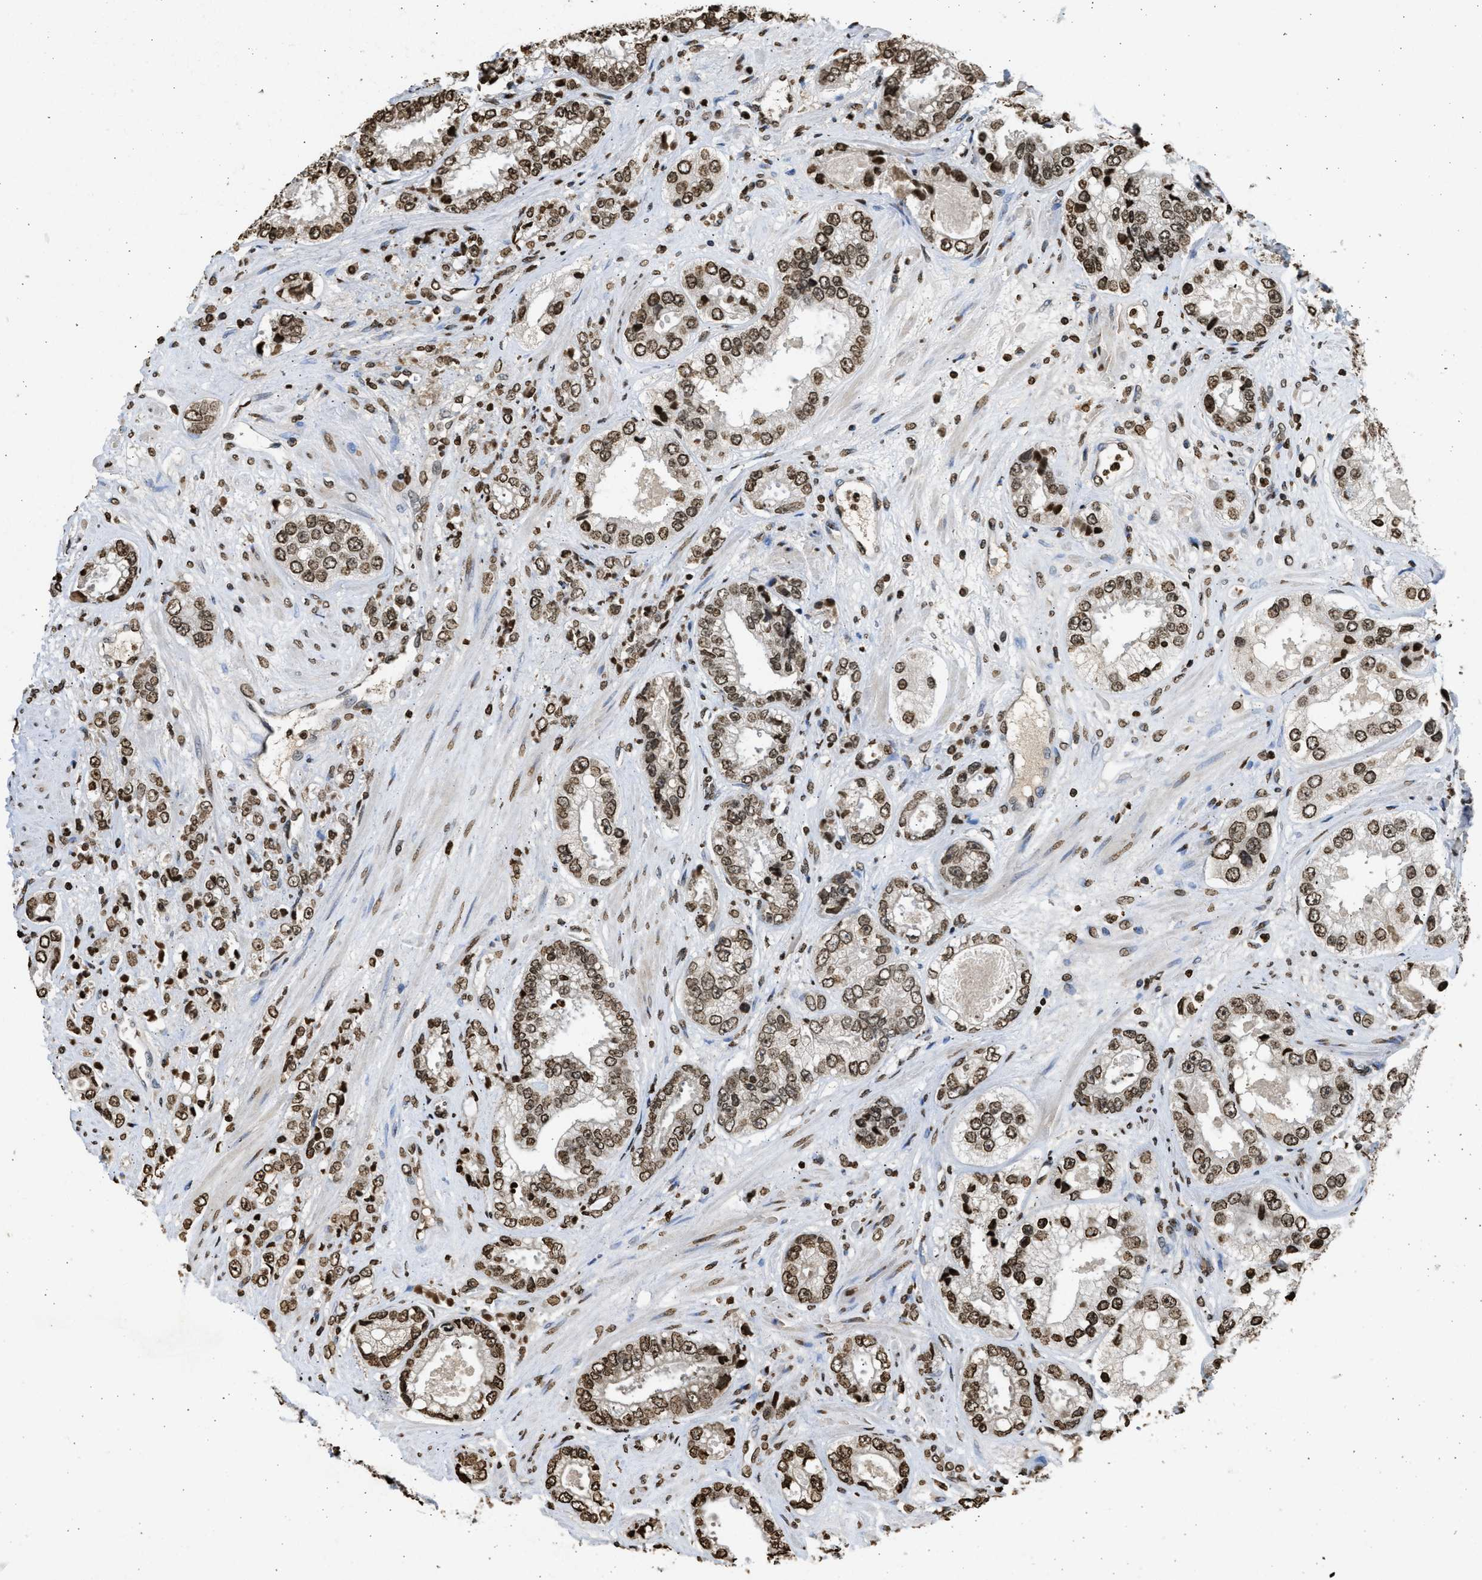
{"staining": {"intensity": "moderate", "quantity": ">75%", "location": "nuclear"}, "tissue": "prostate cancer", "cell_type": "Tumor cells", "image_type": "cancer", "snomed": [{"axis": "morphology", "description": "Adenocarcinoma, High grade"}, {"axis": "topography", "description": "Prostate"}], "caption": "IHC of human prostate cancer (high-grade adenocarcinoma) exhibits medium levels of moderate nuclear expression in approximately >75% of tumor cells.", "gene": "RRAGC", "patient": {"sex": "male", "age": 61}}